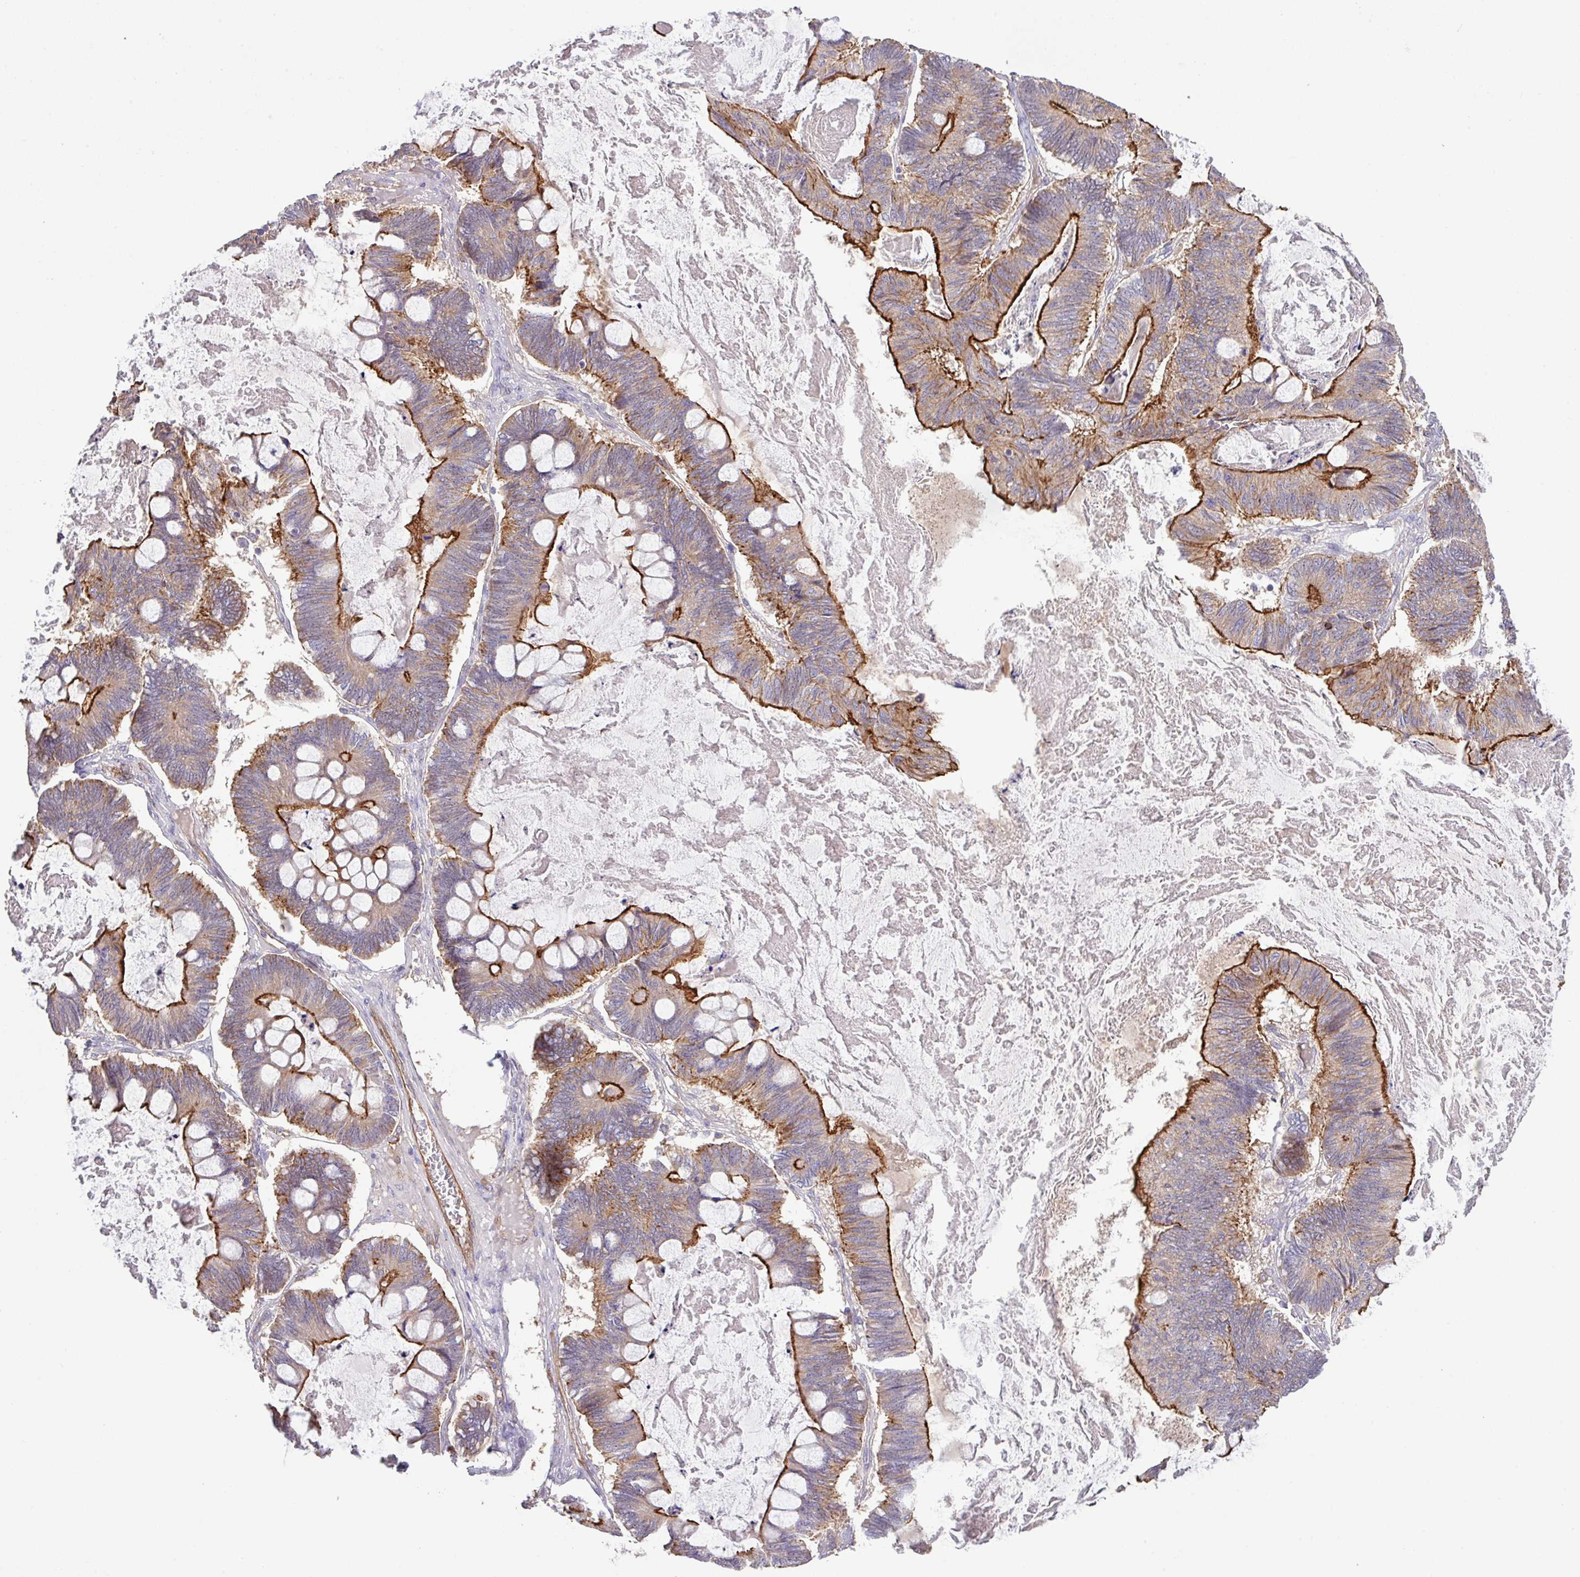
{"staining": {"intensity": "strong", "quantity": ">75%", "location": "cytoplasmic/membranous"}, "tissue": "ovarian cancer", "cell_type": "Tumor cells", "image_type": "cancer", "snomed": [{"axis": "morphology", "description": "Cystadenocarcinoma, mucinous, NOS"}, {"axis": "topography", "description": "Ovary"}], "caption": "A micrograph of ovarian cancer stained for a protein reveals strong cytoplasmic/membranous brown staining in tumor cells.", "gene": "LRRC53", "patient": {"sex": "female", "age": 61}}